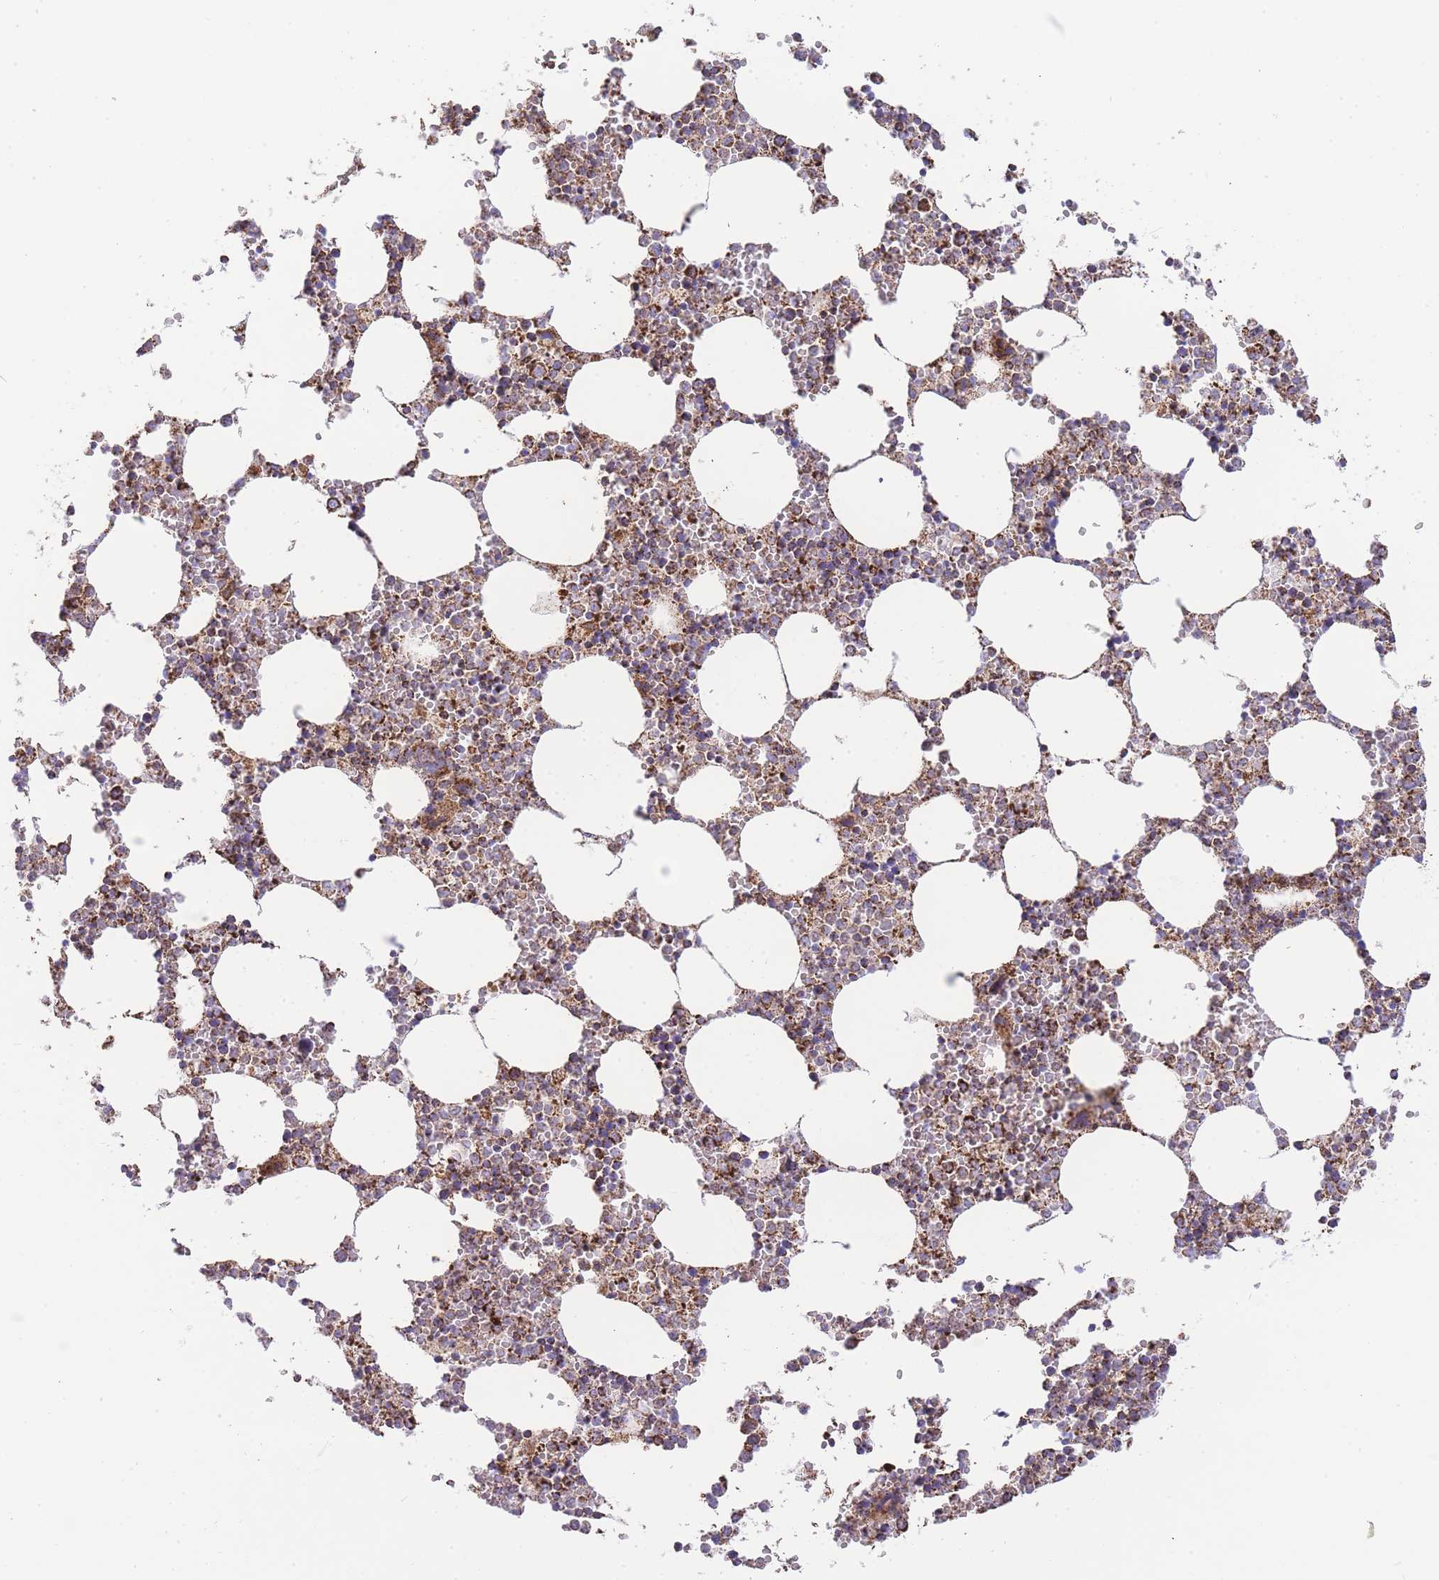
{"staining": {"intensity": "moderate", "quantity": ">75%", "location": "cytoplasmic/membranous"}, "tissue": "bone marrow", "cell_type": "Hematopoietic cells", "image_type": "normal", "snomed": [{"axis": "morphology", "description": "Normal tissue, NOS"}, {"axis": "topography", "description": "Bone marrow"}], "caption": "This micrograph displays IHC staining of normal human bone marrow, with medium moderate cytoplasmic/membranous expression in approximately >75% of hematopoietic cells.", "gene": "GSTM1", "patient": {"sex": "female", "age": 64}}